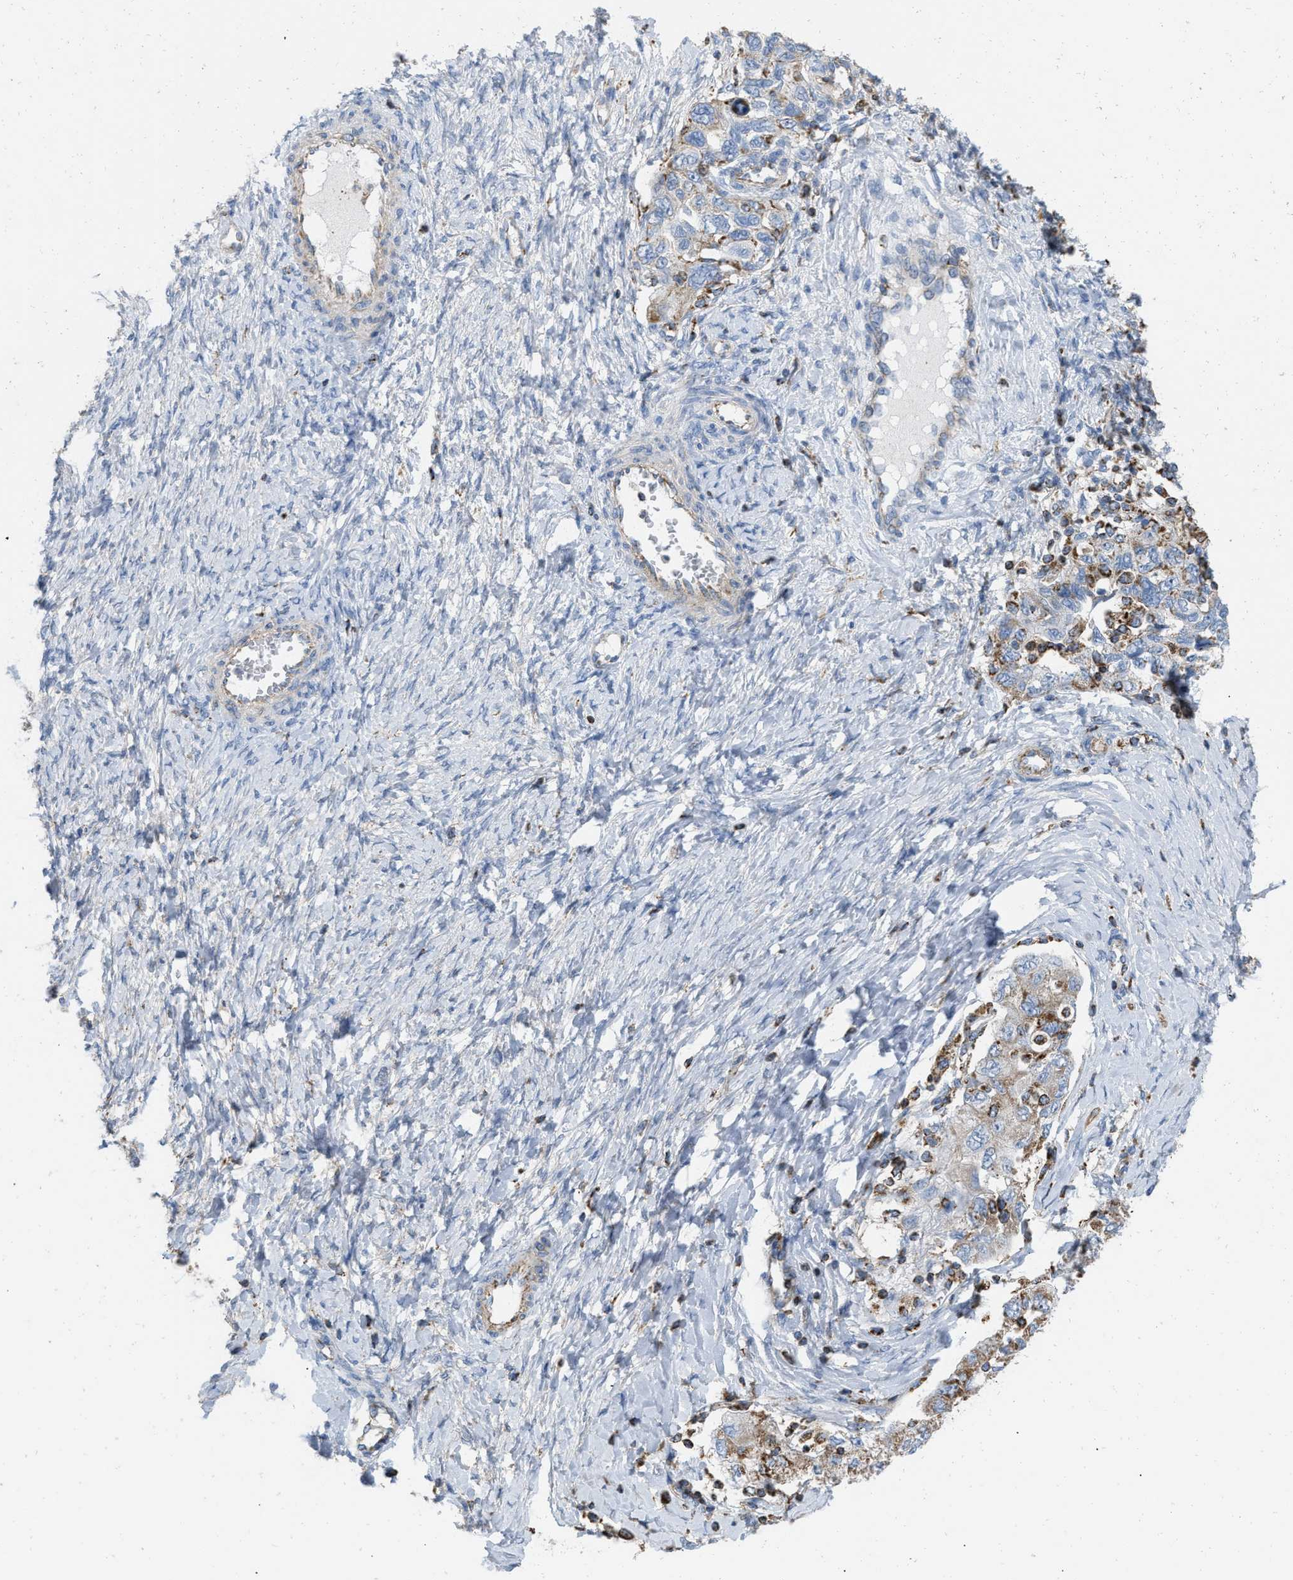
{"staining": {"intensity": "moderate", "quantity": "<25%", "location": "cytoplasmic/membranous"}, "tissue": "ovarian cancer", "cell_type": "Tumor cells", "image_type": "cancer", "snomed": [{"axis": "morphology", "description": "Carcinoma, NOS"}, {"axis": "morphology", "description": "Cystadenocarcinoma, serous, NOS"}, {"axis": "topography", "description": "Ovary"}], "caption": "Brown immunohistochemical staining in human carcinoma (ovarian) shows moderate cytoplasmic/membranous expression in approximately <25% of tumor cells.", "gene": "GRB10", "patient": {"sex": "female", "age": 69}}